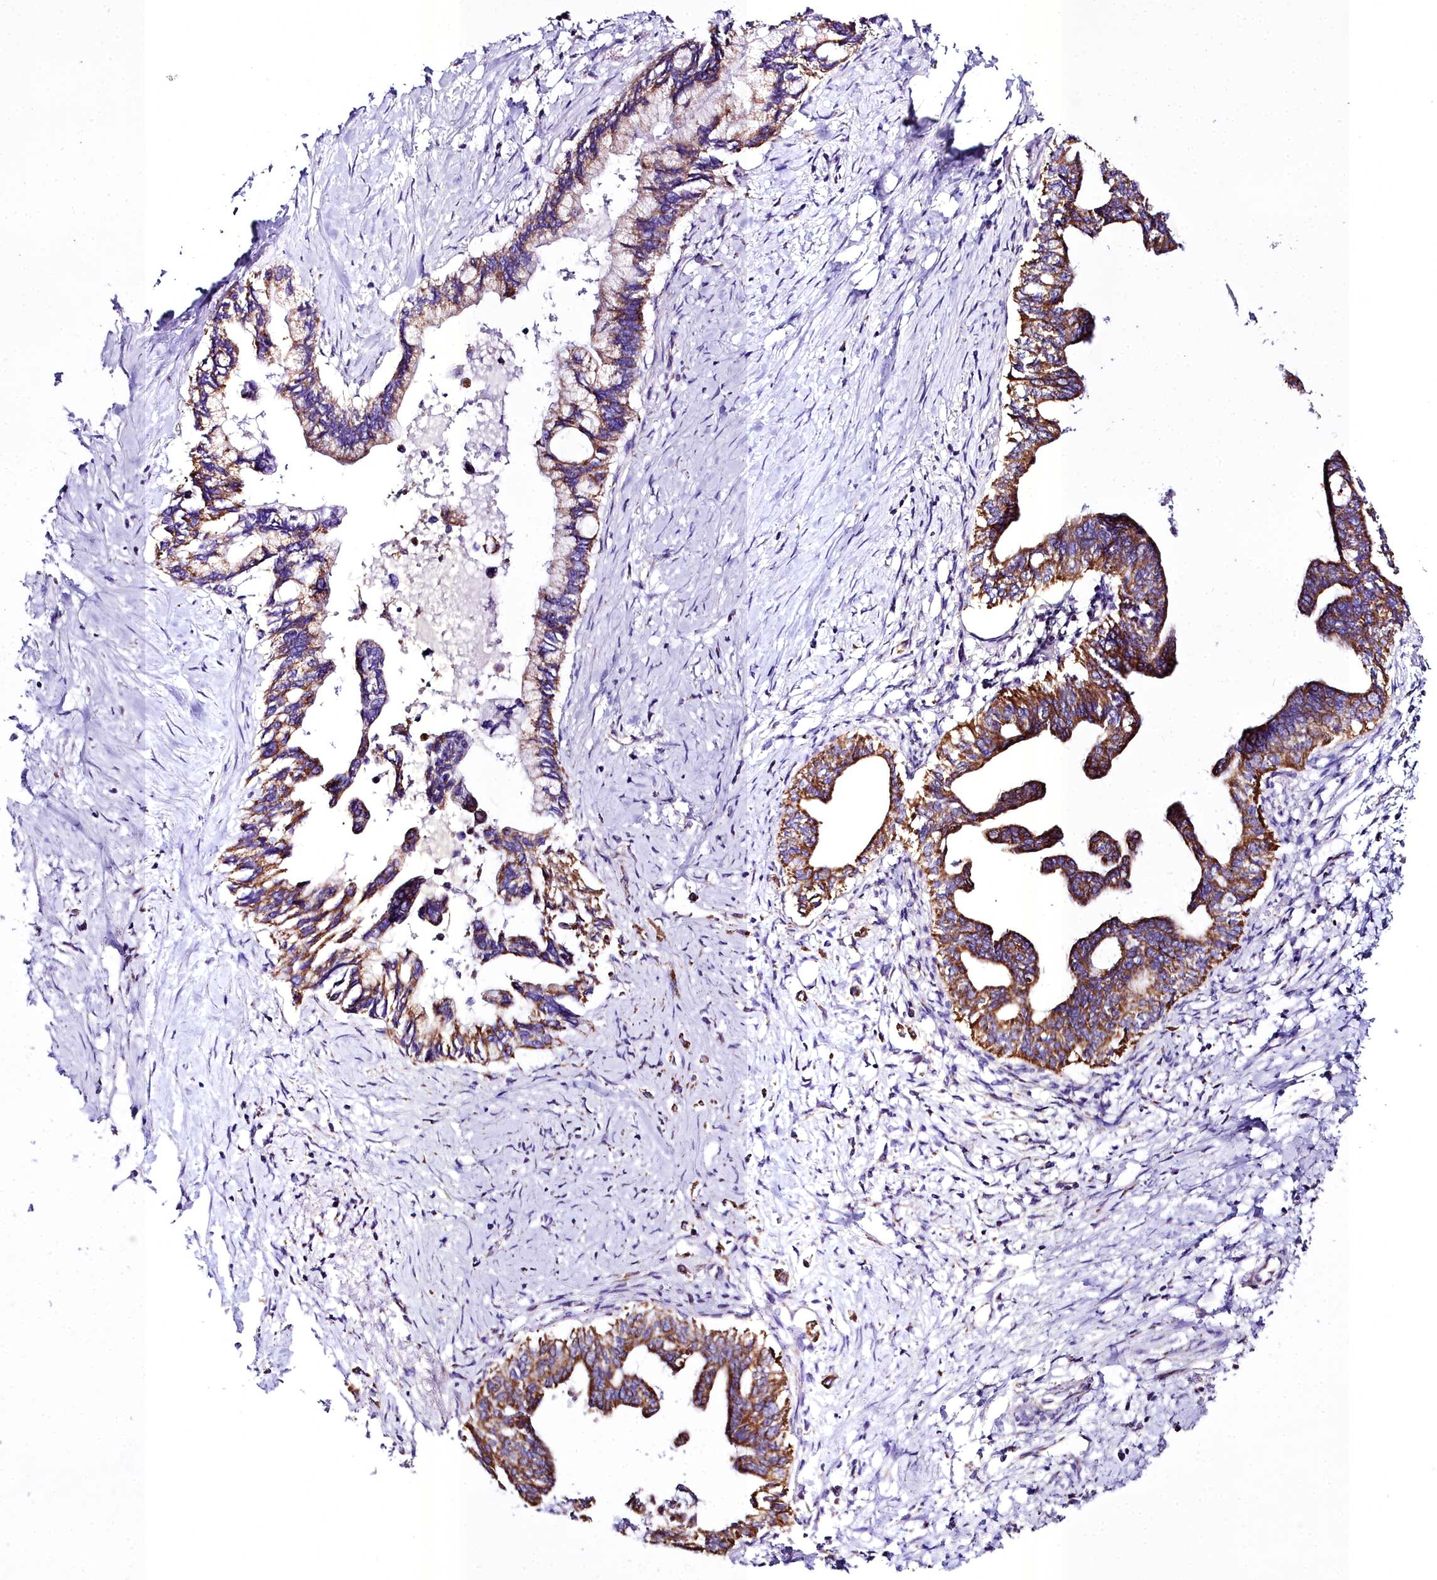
{"staining": {"intensity": "strong", "quantity": "25%-75%", "location": "cytoplasmic/membranous"}, "tissue": "pancreatic cancer", "cell_type": "Tumor cells", "image_type": "cancer", "snomed": [{"axis": "morphology", "description": "Adenocarcinoma, NOS"}, {"axis": "topography", "description": "Pancreas"}], "caption": "Human adenocarcinoma (pancreatic) stained with a protein marker shows strong staining in tumor cells.", "gene": "WDFY3", "patient": {"sex": "female", "age": 83}}